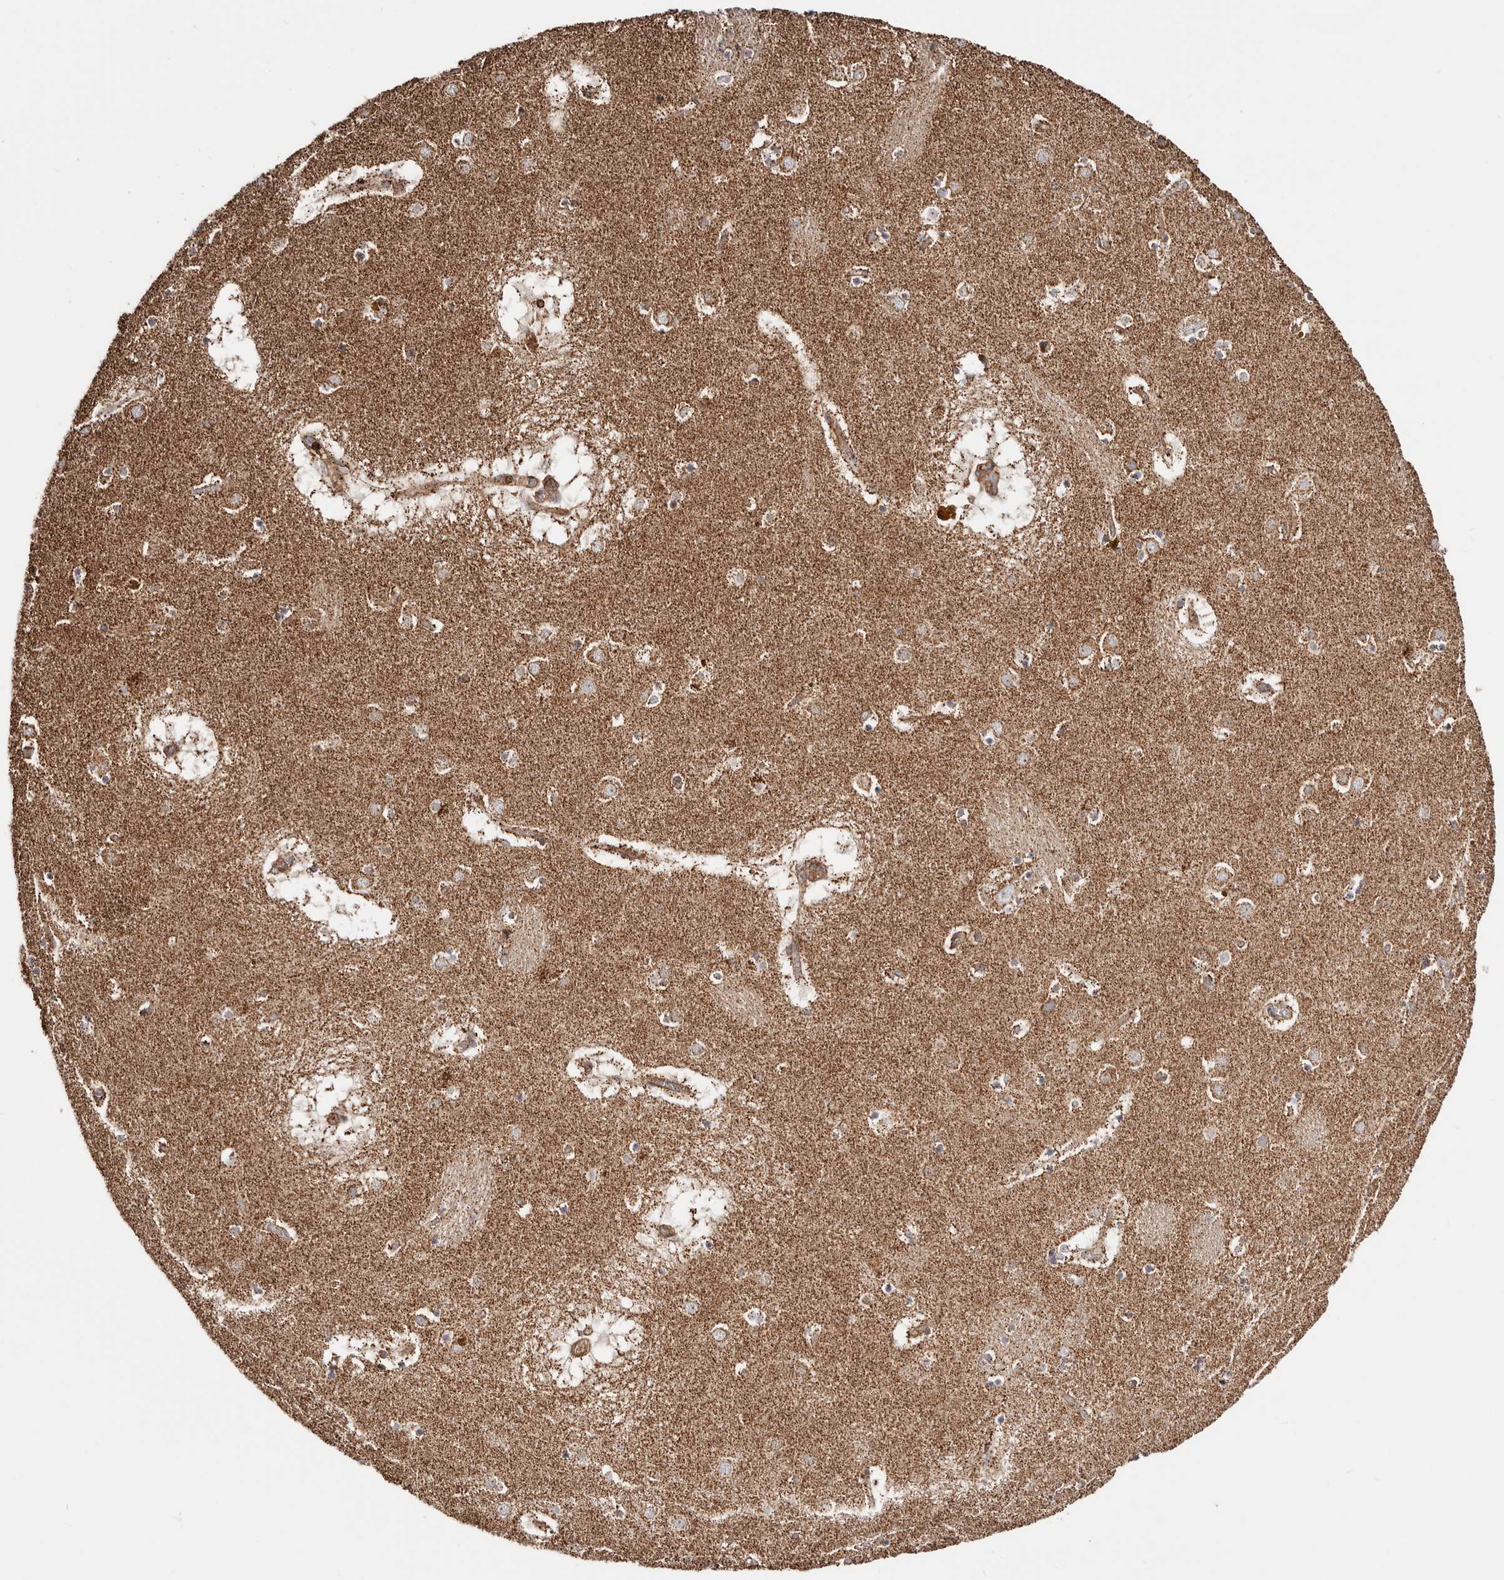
{"staining": {"intensity": "moderate", "quantity": "25%-75%", "location": "cytoplasmic/membranous"}, "tissue": "caudate", "cell_type": "Glial cells", "image_type": "normal", "snomed": [{"axis": "morphology", "description": "Normal tissue, NOS"}, {"axis": "topography", "description": "Lateral ventricle wall"}], "caption": "Immunohistochemical staining of benign human caudate displays 25%-75% levels of moderate cytoplasmic/membranous protein staining in about 25%-75% of glial cells. (IHC, brightfield microscopy, high magnification).", "gene": "PRKACB", "patient": {"sex": "male", "age": 70}}